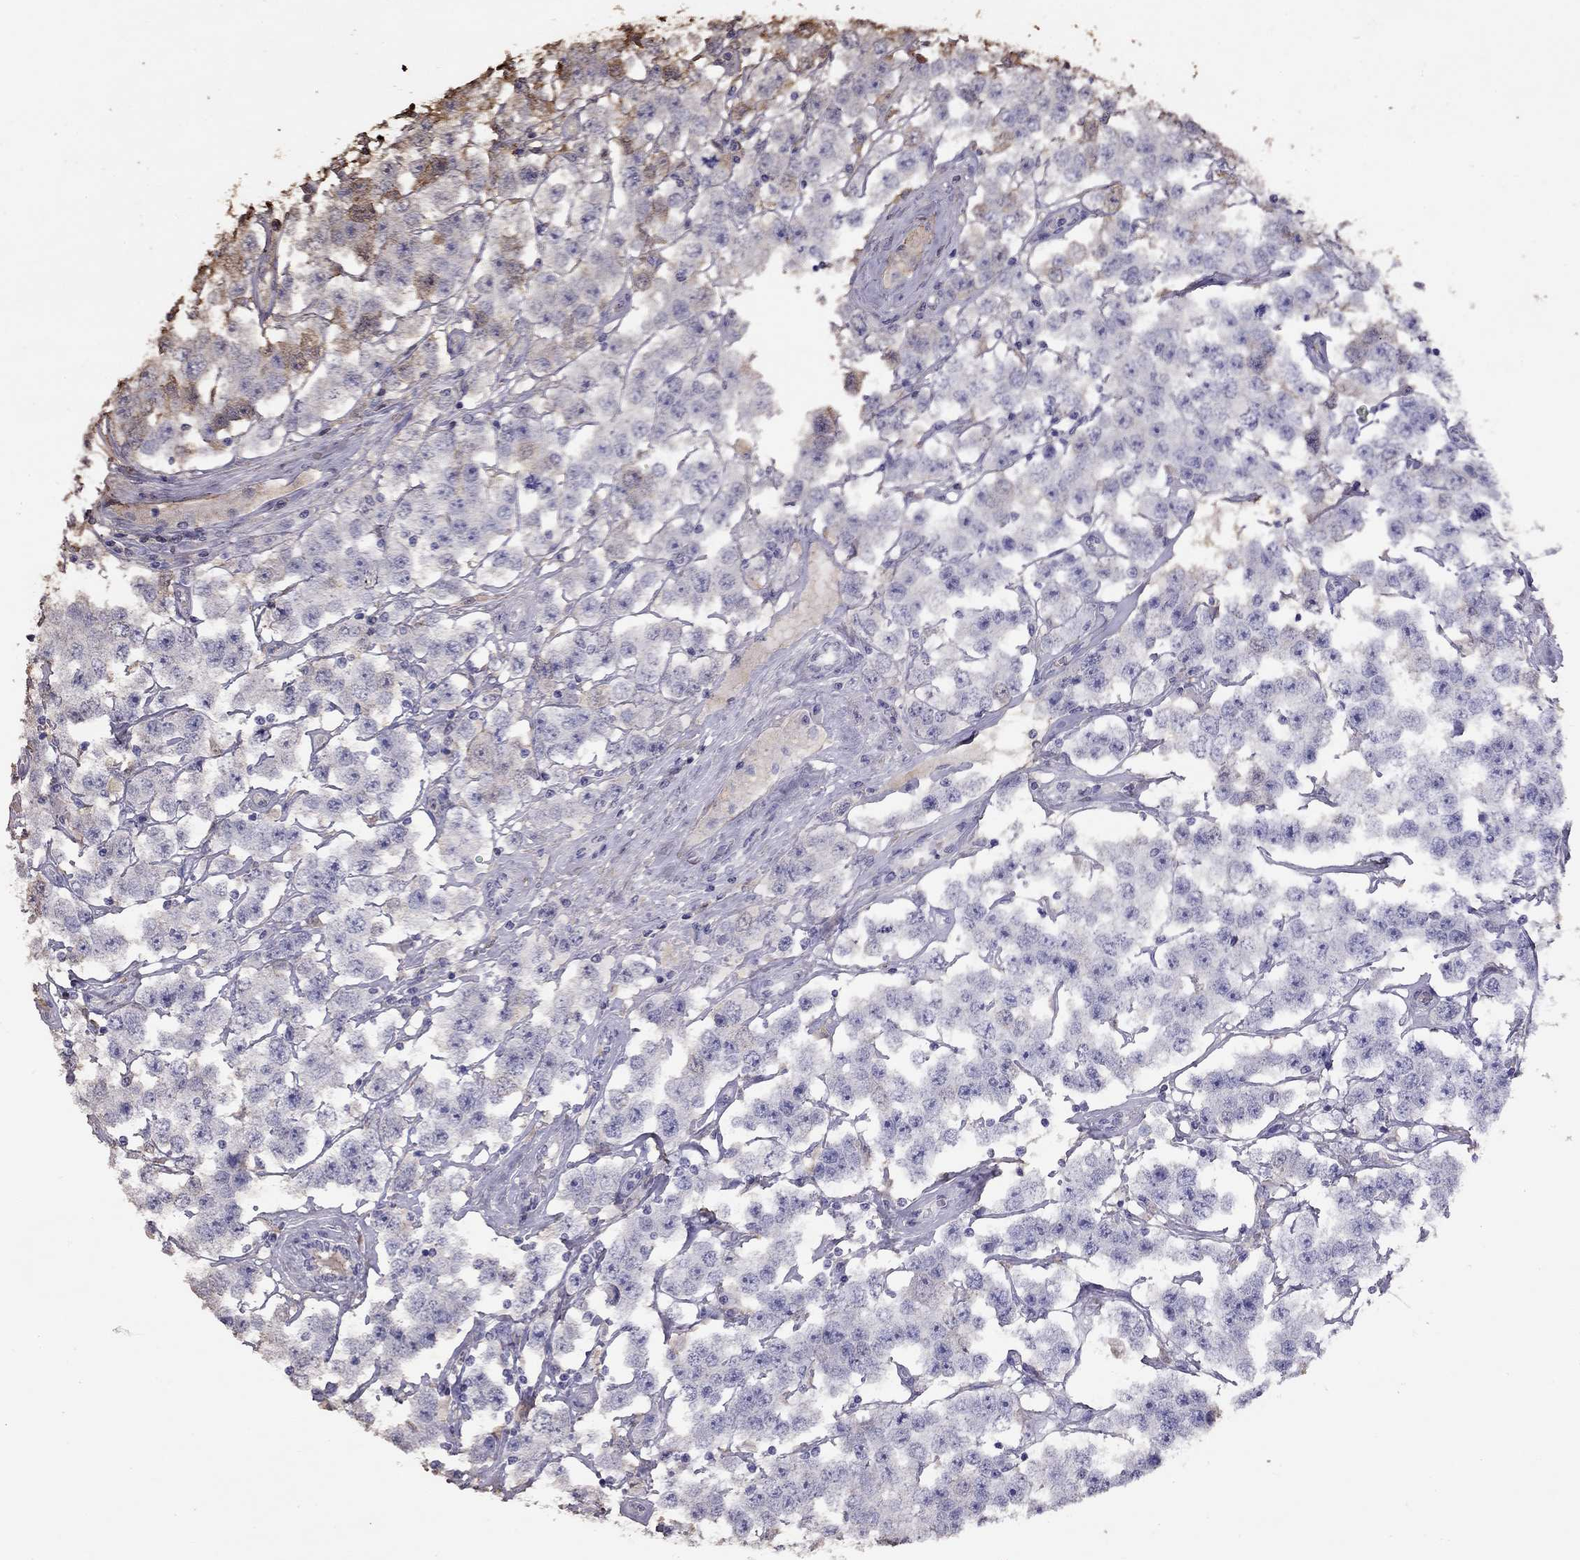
{"staining": {"intensity": "negative", "quantity": "none", "location": "none"}, "tissue": "testis cancer", "cell_type": "Tumor cells", "image_type": "cancer", "snomed": [{"axis": "morphology", "description": "Seminoma, NOS"}, {"axis": "topography", "description": "Testis"}], "caption": "DAB immunohistochemical staining of testis cancer exhibits no significant staining in tumor cells. The staining was performed using DAB to visualize the protein expression in brown, while the nuclei were stained in blue with hematoxylin (Magnification: 20x).", "gene": "SUN3", "patient": {"sex": "male", "age": 52}}